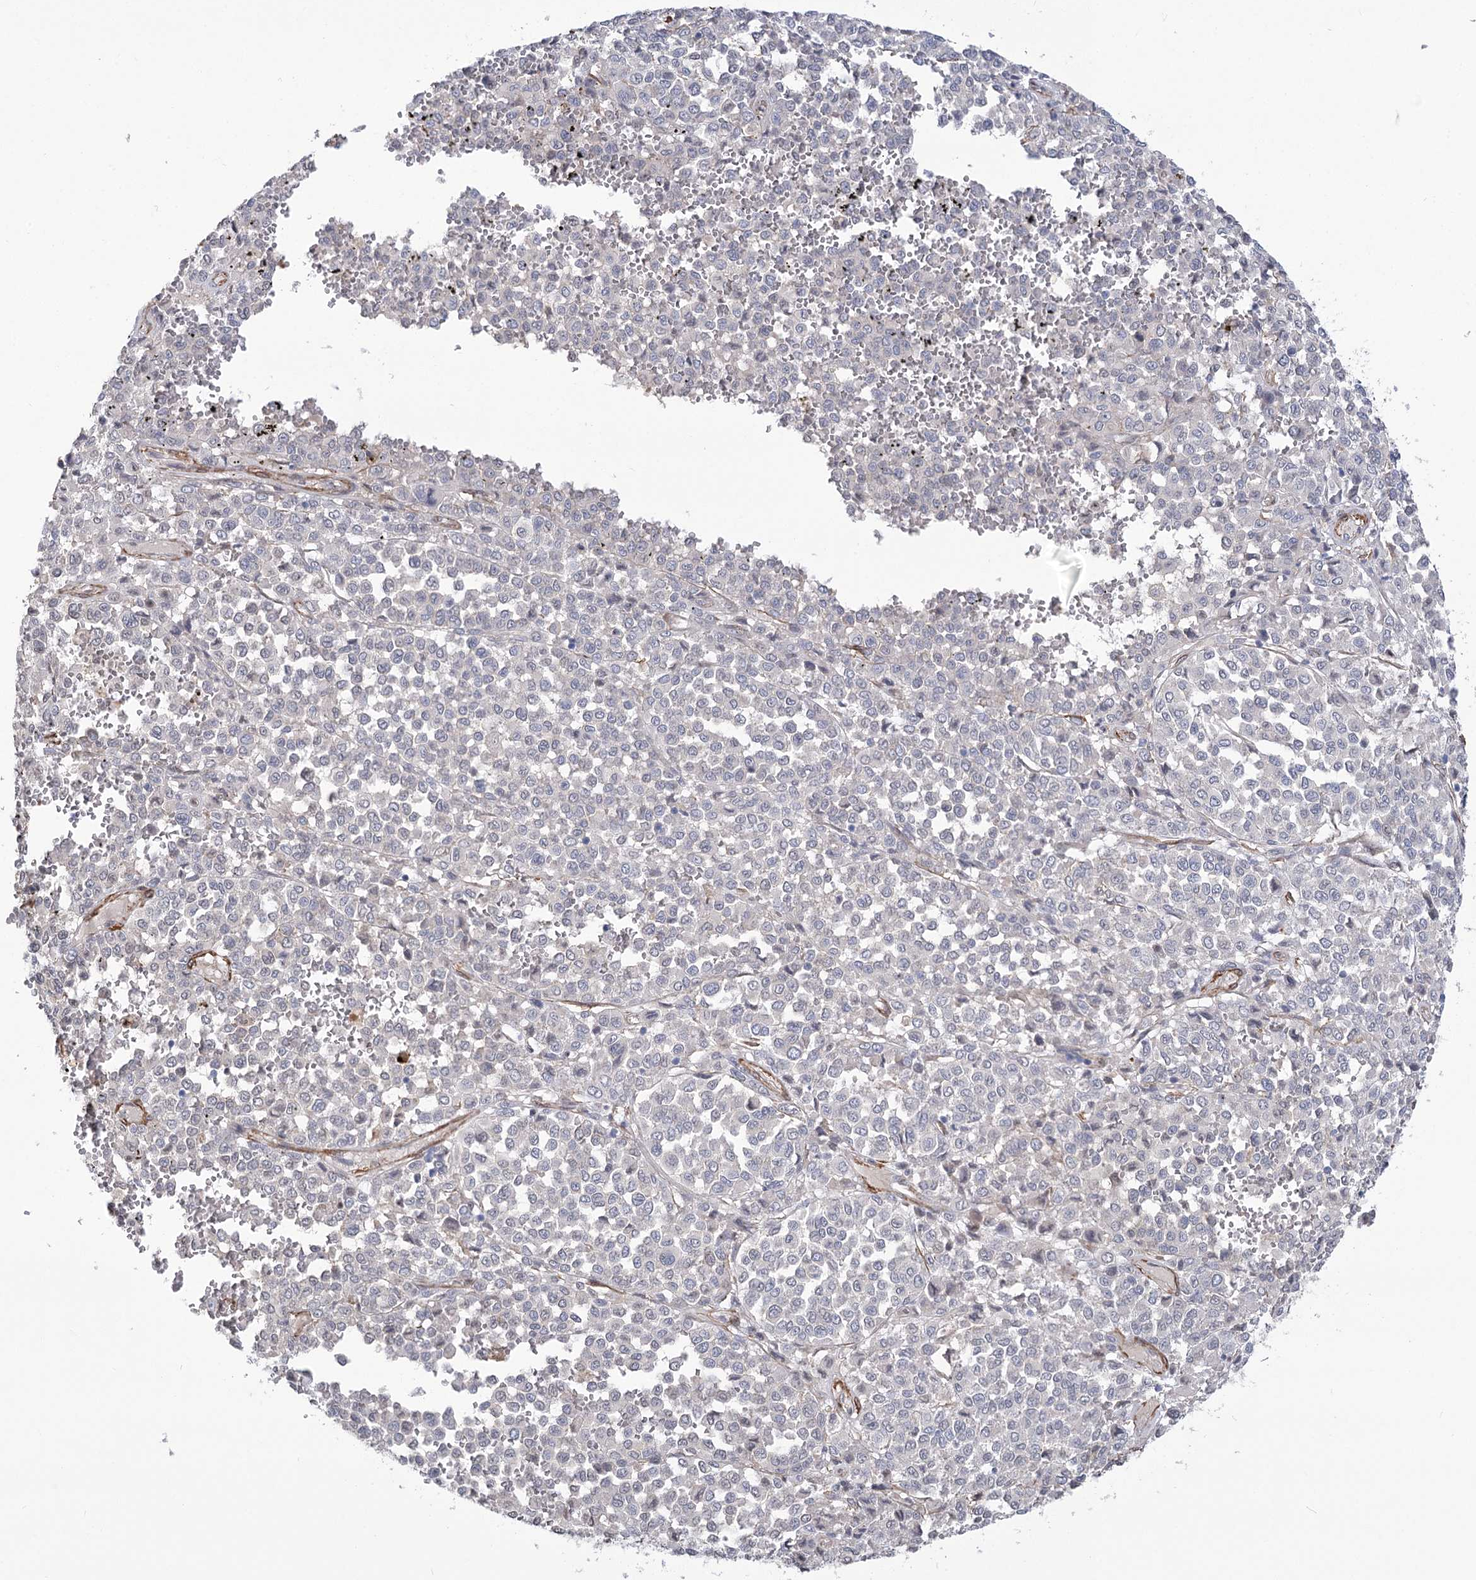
{"staining": {"intensity": "negative", "quantity": "none", "location": "none"}, "tissue": "melanoma", "cell_type": "Tumor cells", "image_type": "cancer", "snomed": [{"axis": "morphology", "description": "Malignant melanoma, Metastatic site"}, {"axis": "topography", "description": "Pancreas"}], "caption": "Malignant melanoma (metastatic site) stained for a protein using IHC reveals no positivity tumor cells.", "gene": "WASHC3", "patient": {"sex": "female", "age": 30}}